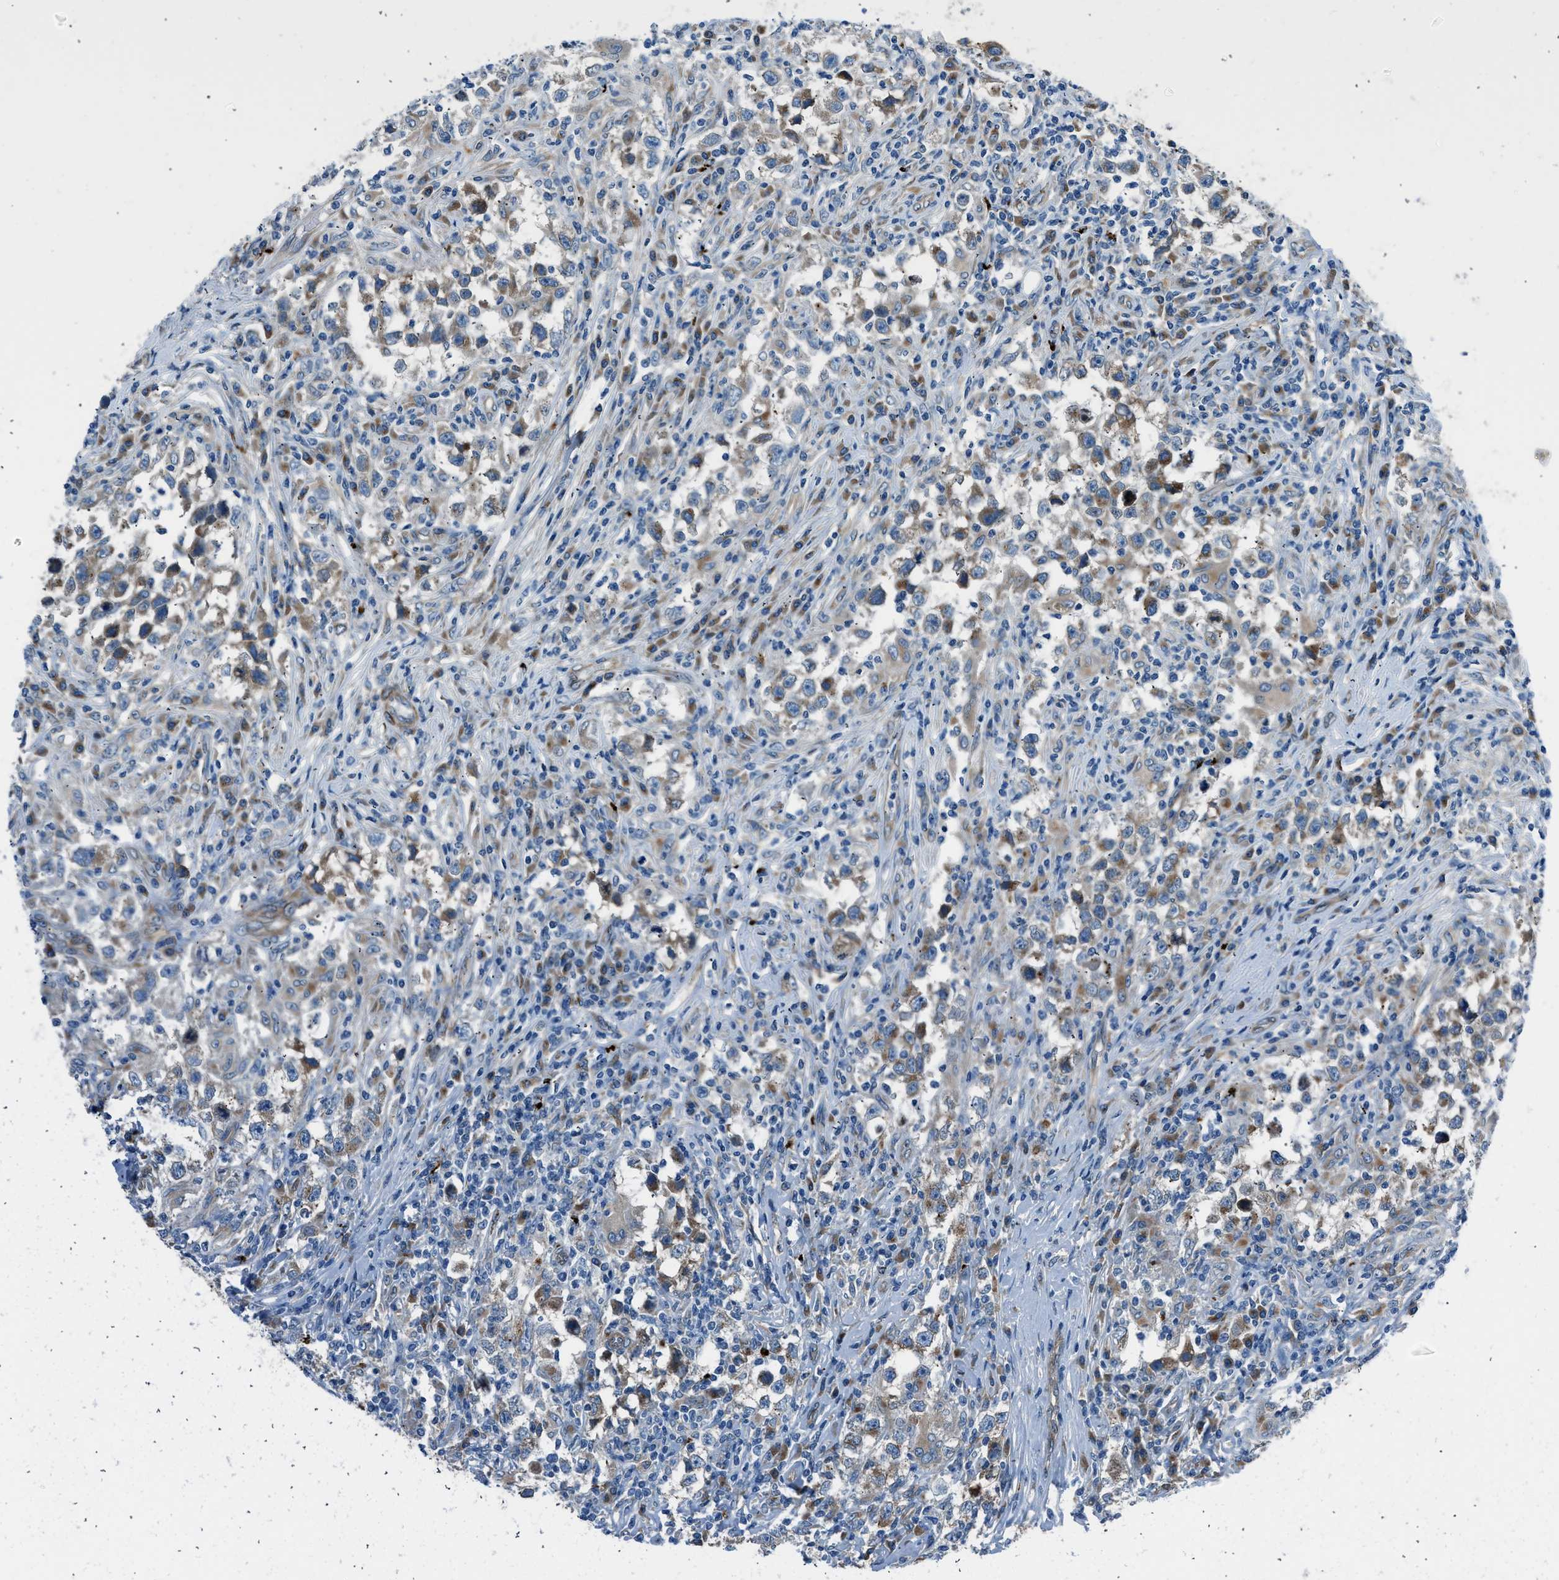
{"staining": {"intensity": "moderate", "quantity": "25%-75%", "location": "cytoplasmic/membranous"}, "tissue": "testis cancer", "cell_type": "Tumor cells", "image_type": "cancer", "snomed": [{"axis": "morphology", "description": "Carcinoma, Embryonal, NOS"}, {"axis": "topography", "description": "Testis"}], "caption": "Human embryonal carcinoma (testis) stained with a brown dye shows moderate cytoplasmic/membranous positive staining in about 25%-75% of tumor cells.", "gene": "LMBR1", "patient": {"sex": "male", "age": 21}}